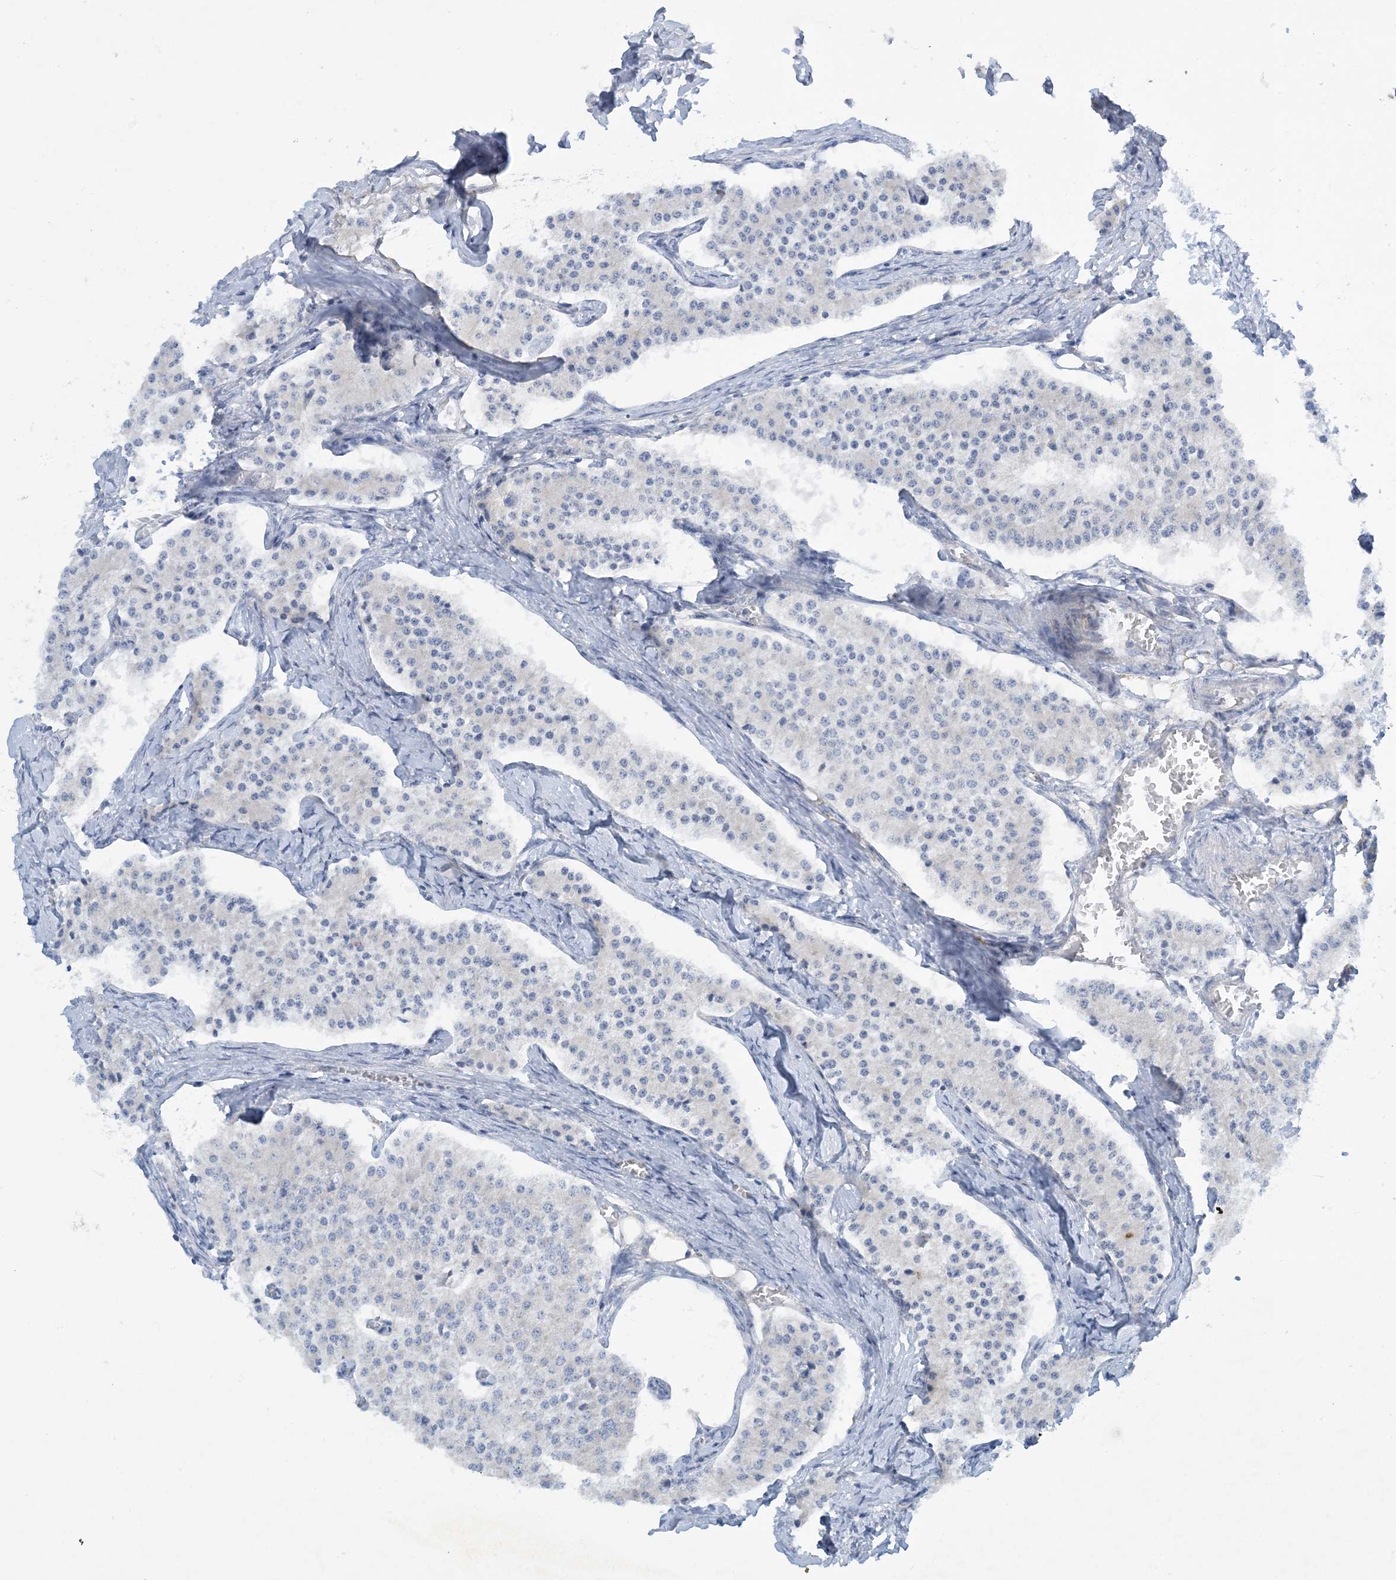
{"staining": {"intensity": "negative", "quantity": "none", "location": "none"}, "tissue": "carcinoid", "cell_type": "Tumor cells", "image_type": "cancer", "snomed": [{"axis": "morphology", "description": "Carcinoid, malignant, NOS"}, {"axis": "topography", "description": "Colon"}], "caption": "DAB (3,3'-diaminobenzidine) immunohistochemical staining of carcinoid demonstrates no significant staining in tumor cells.", "gene": "MRPS18A", "patient": {"sex": "female", "age": 52}}